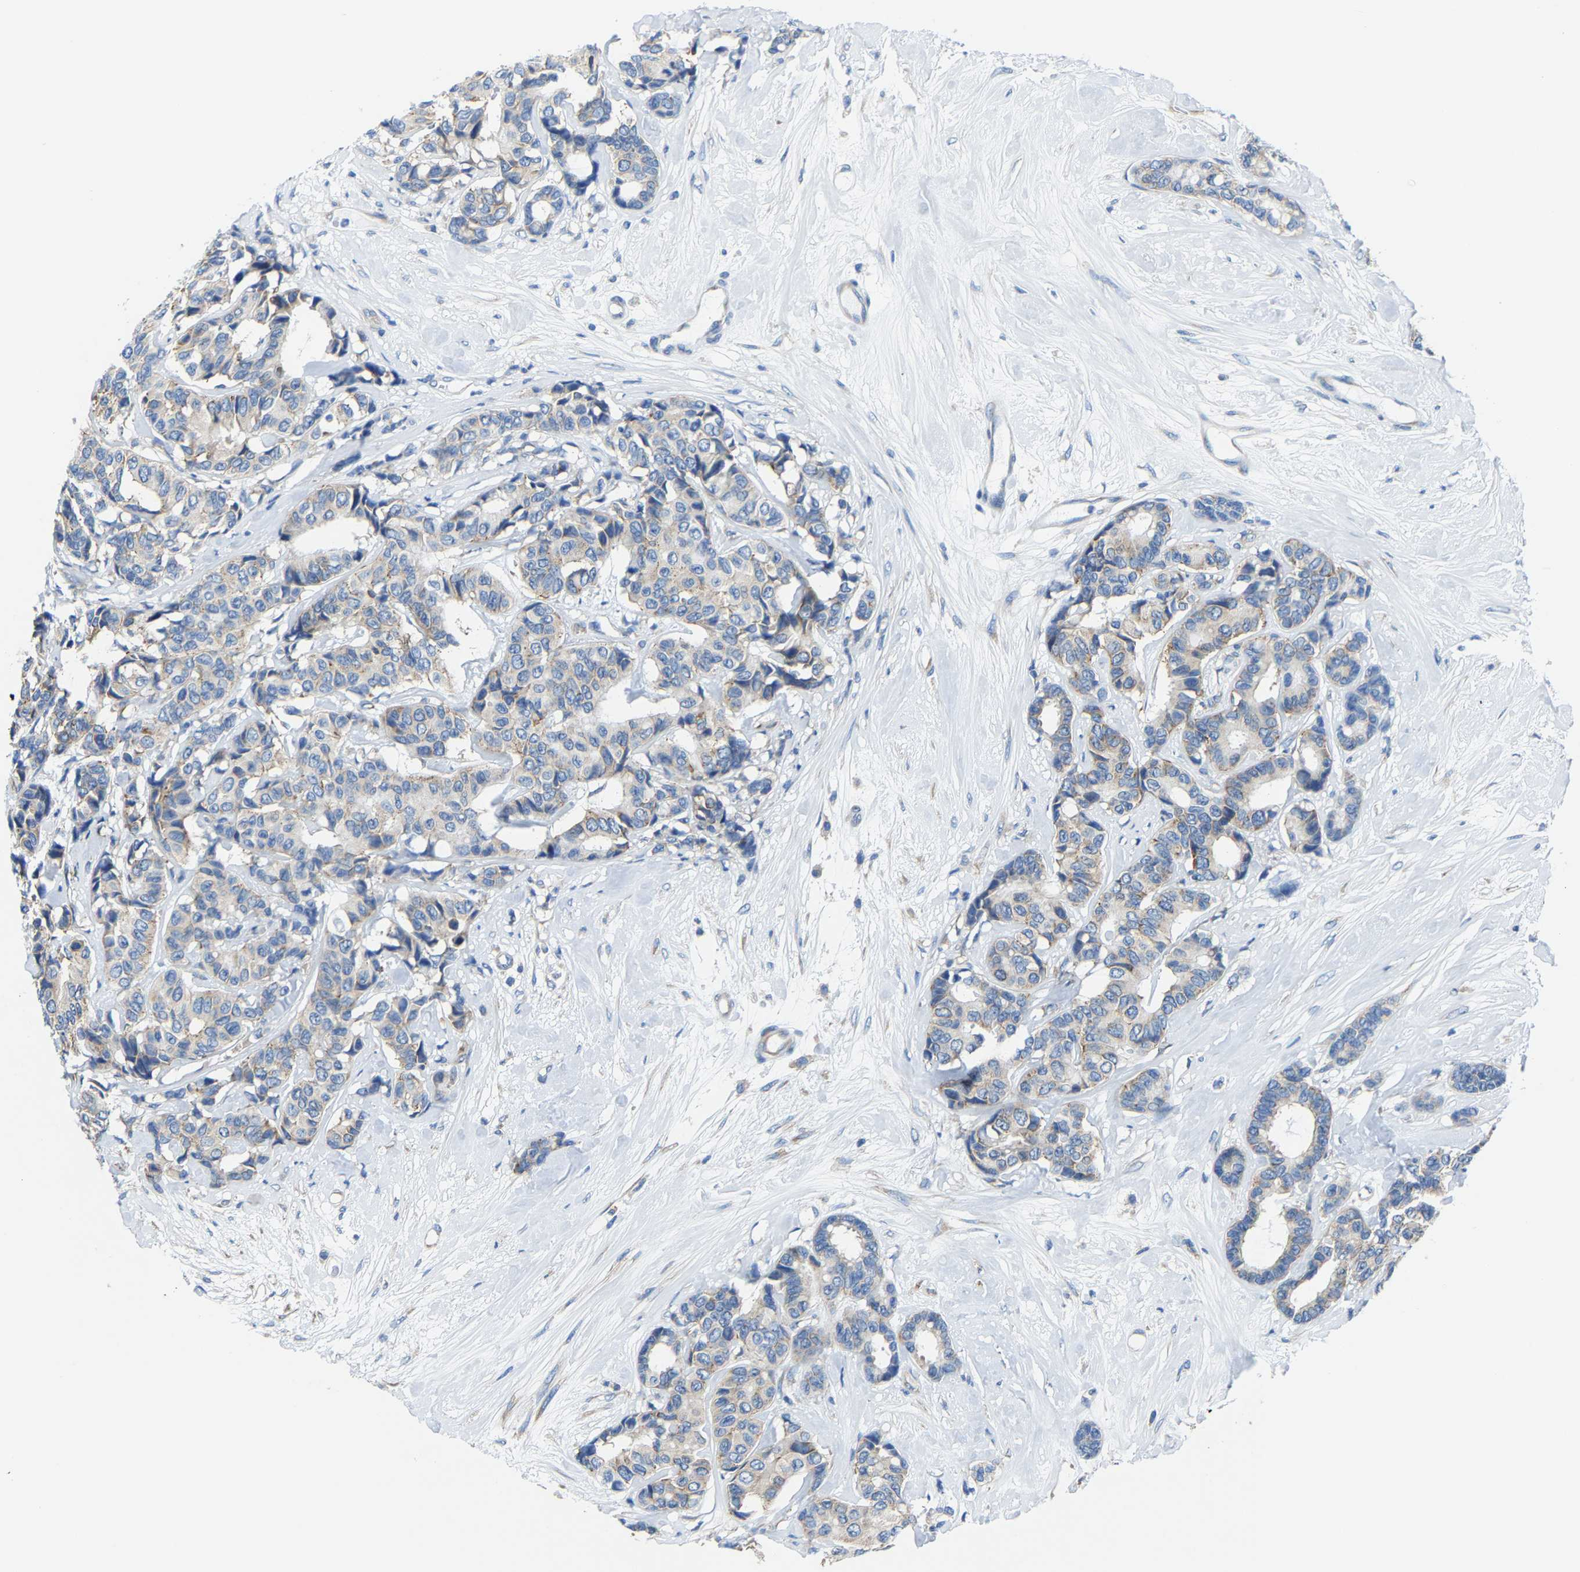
{"staining": {"intensity": "weak", "quantity": ">75%", "location": "cytoplasmic/membranous"}, "tissue": "breast cancer", "cell_type": "Tumor cells", "image_type": "cancer", "snomed": [{"axis": "morphology", "description": "Duct carcinoma"}, {"axis": "topography", "description": "Breast"}], "caption": "An image of human breast cancer (invasive ductal carcinoma) stained for a protein displays weak cytoplasmic/membranous brown staining in tumor cells.", "gene": "G3BP2", "patient": {"sex": "female", "age": 87}}